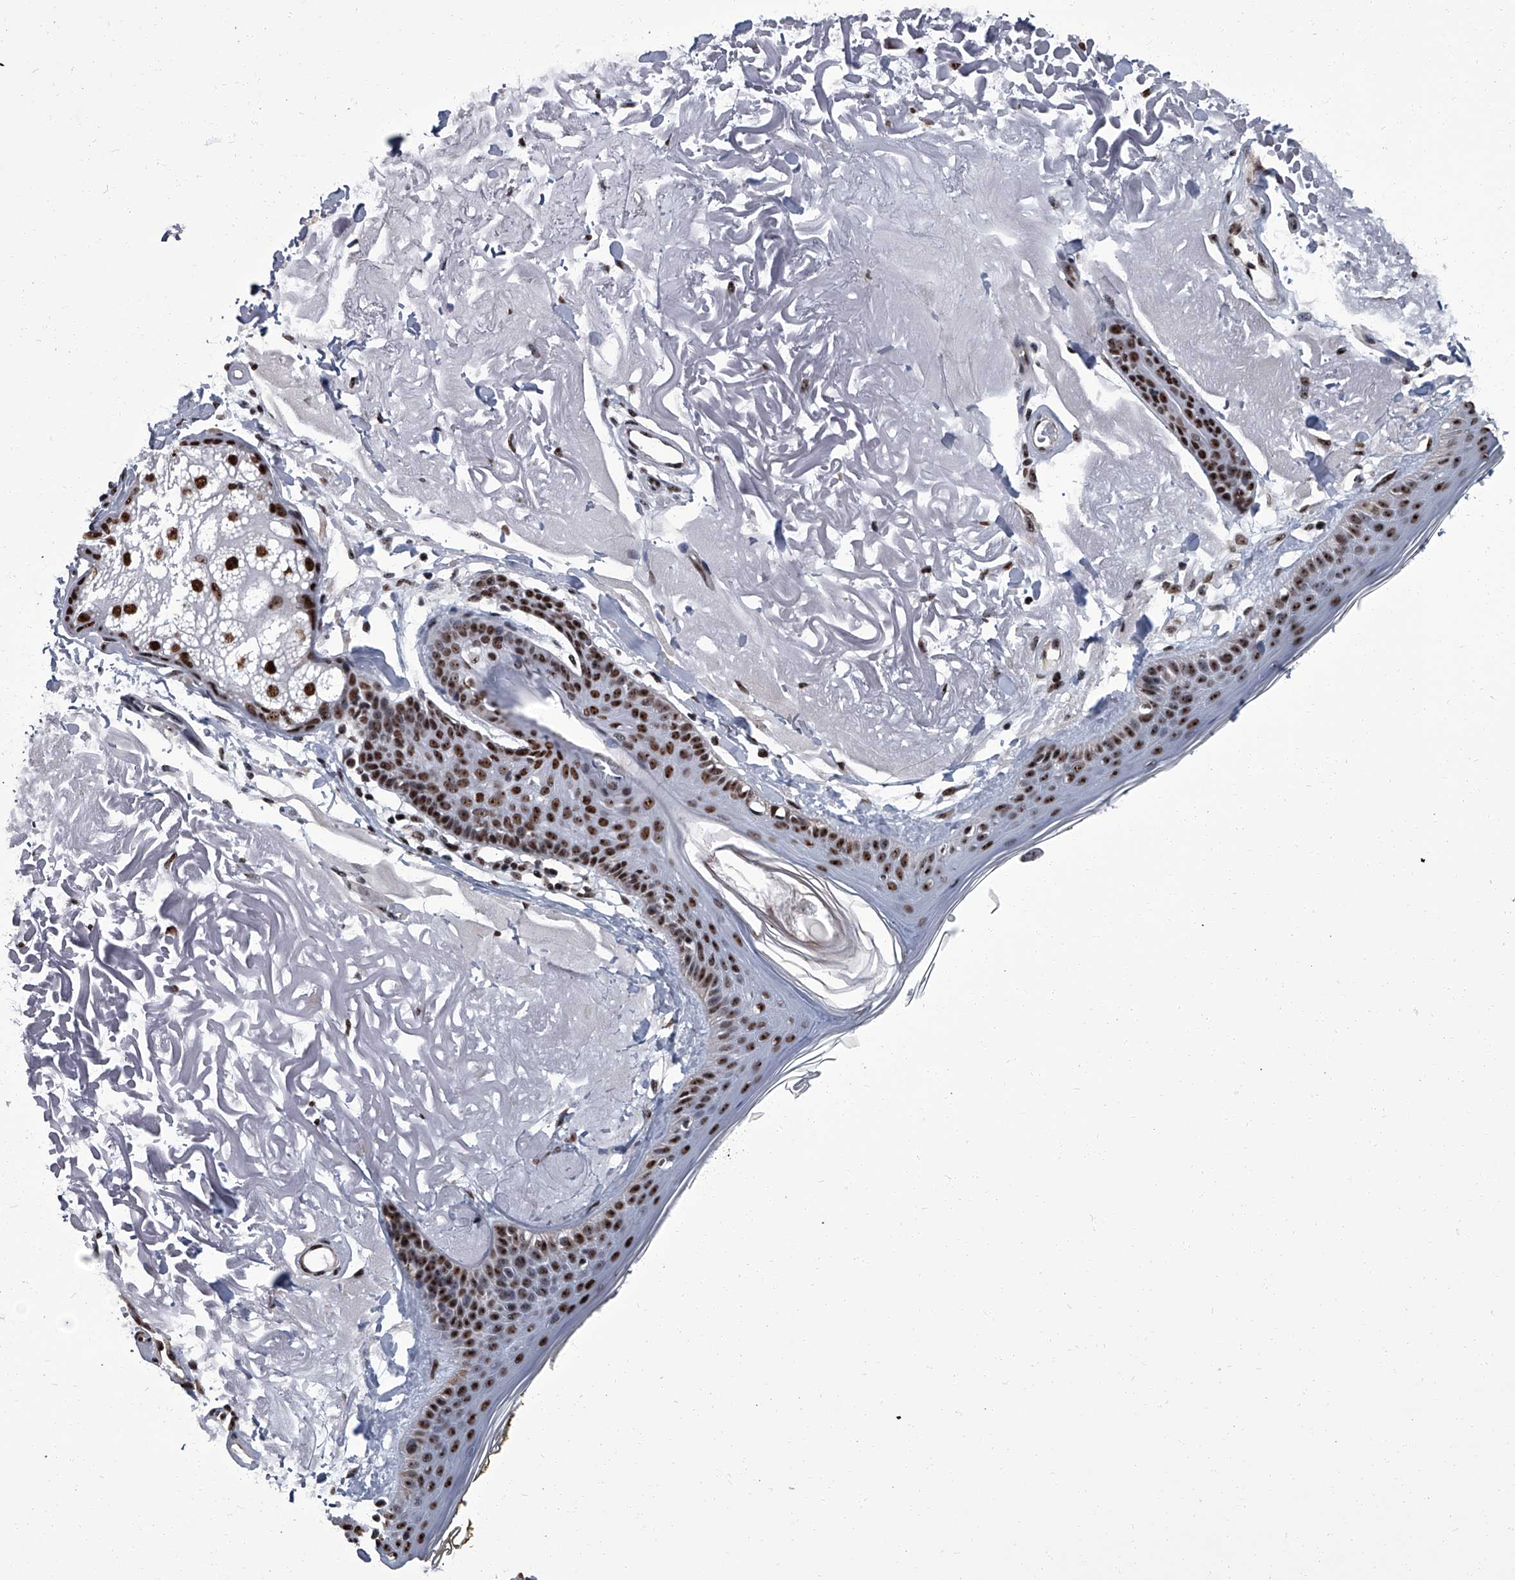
{"staining": {"intensity": "moderate", "quantity": ">75%", "location": "nuclear"}, "tissue": "skin", "cell_type": "Fibroblasts", "image_type": "normal", "snomed": [{"axis": "morphology", "description": "Normal tissue, NOS"}, {"axis": "topography", "description": "Skin"}, {"axis": "topography", "description": "Skeletal muscle"}], "caption": "Immunohistochemical staining of unremarkable human skin shows medium levels of moderate nuclear positivity in approximately >75% of fibroblasts.", "gene": "ZNF518B", "patient": {"sex": "male", "age": 83}}